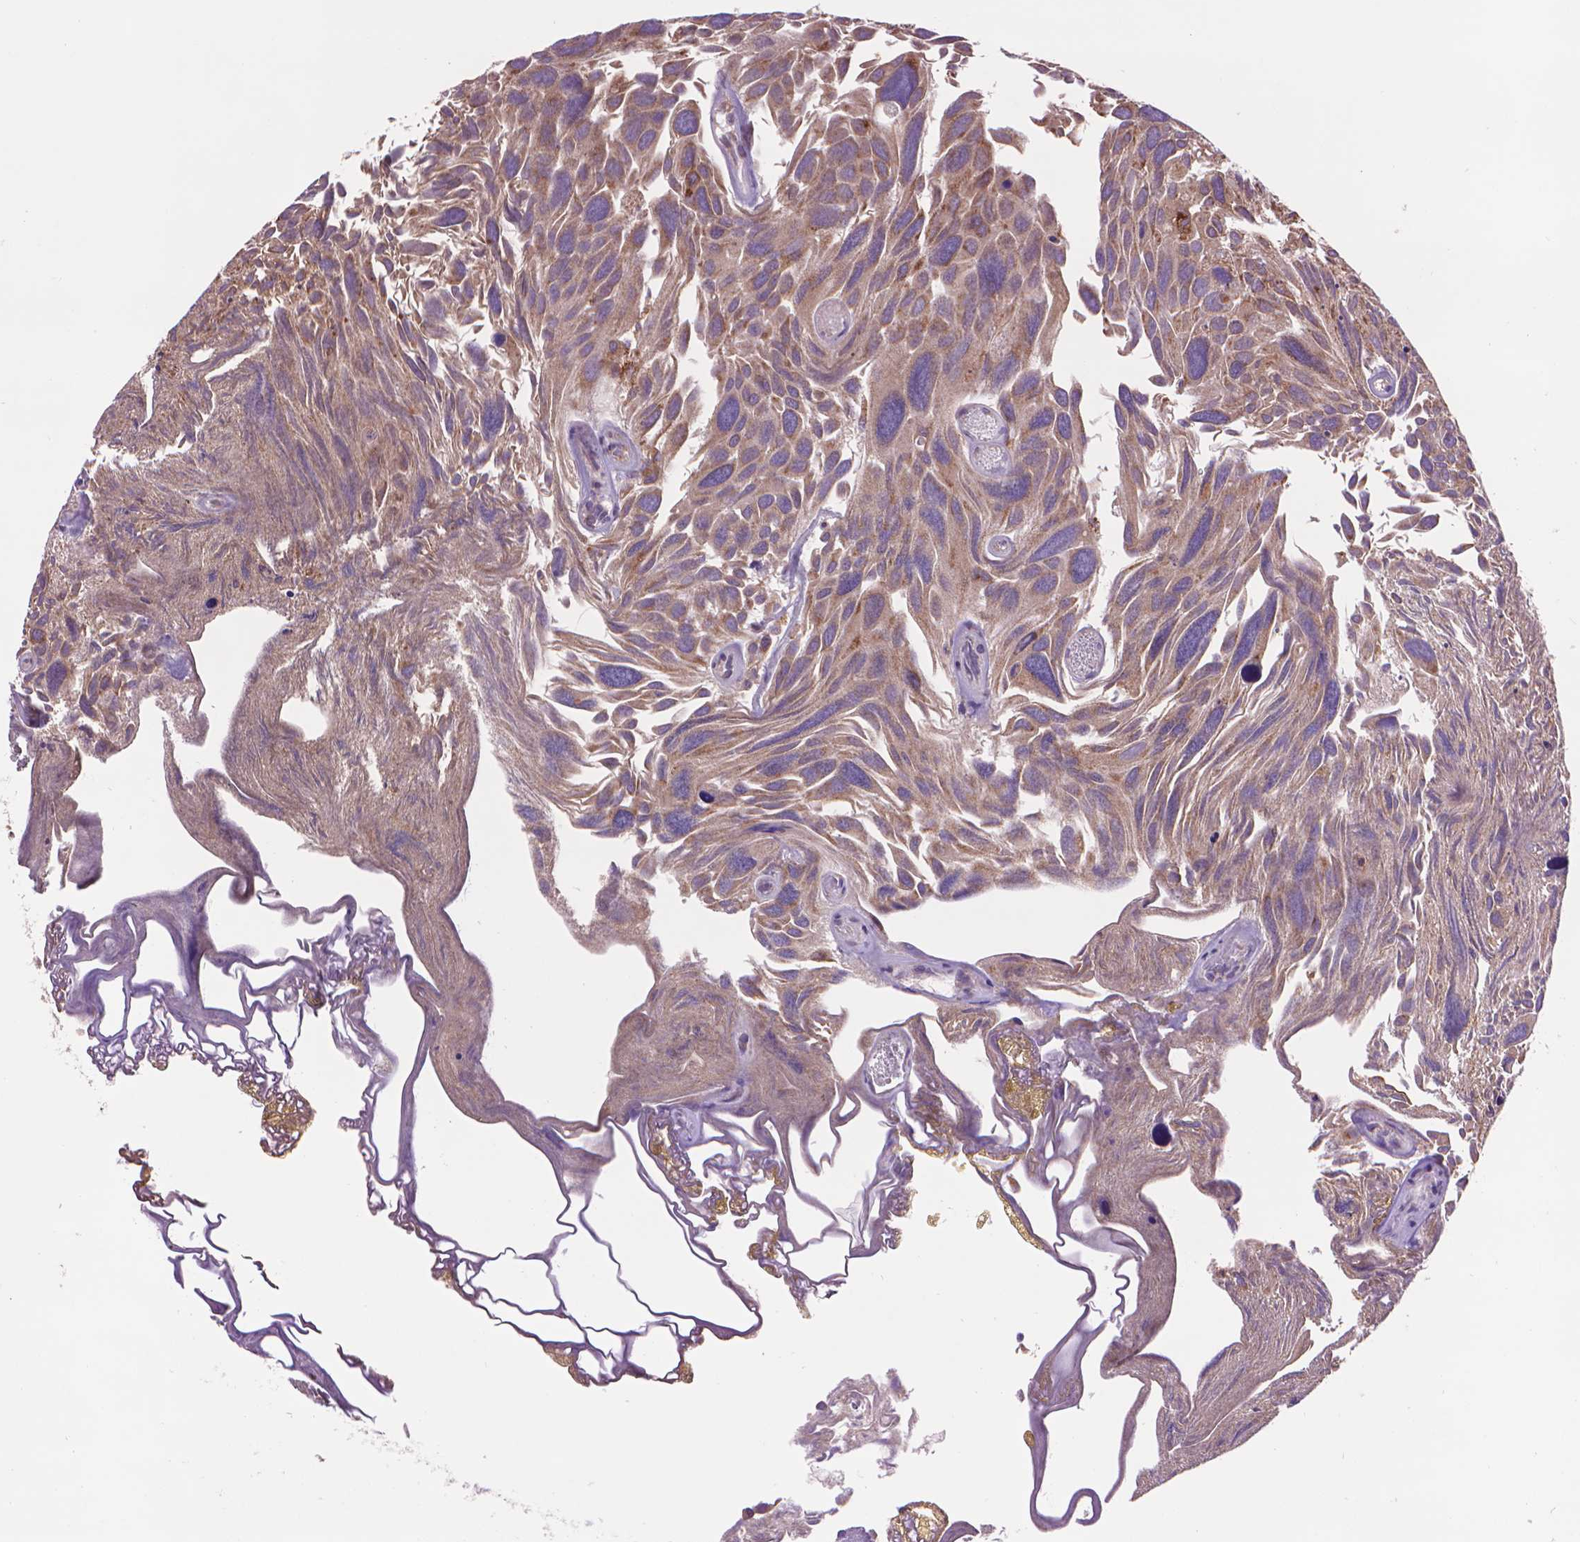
{"staining": {"intensity": "moderate", "quantity": ">75%", "location": "cytoplasmic/membranous"}, "tissue": "urothelial cancer", "cell_type": "Tumor cells", "image_type": "cancer", "snomed": [{"axis": "morphology", "description": "Urothelial carcinoma, Low grade"}, {"axis": "topography", "description": "Urinary bladder"}], "caption": "Urothelial cancer stained with a protein marker demonstrates moderate staining in tumor cells.", "gene": "GLB1", "patient": {"sex": "female", "age": 69}}